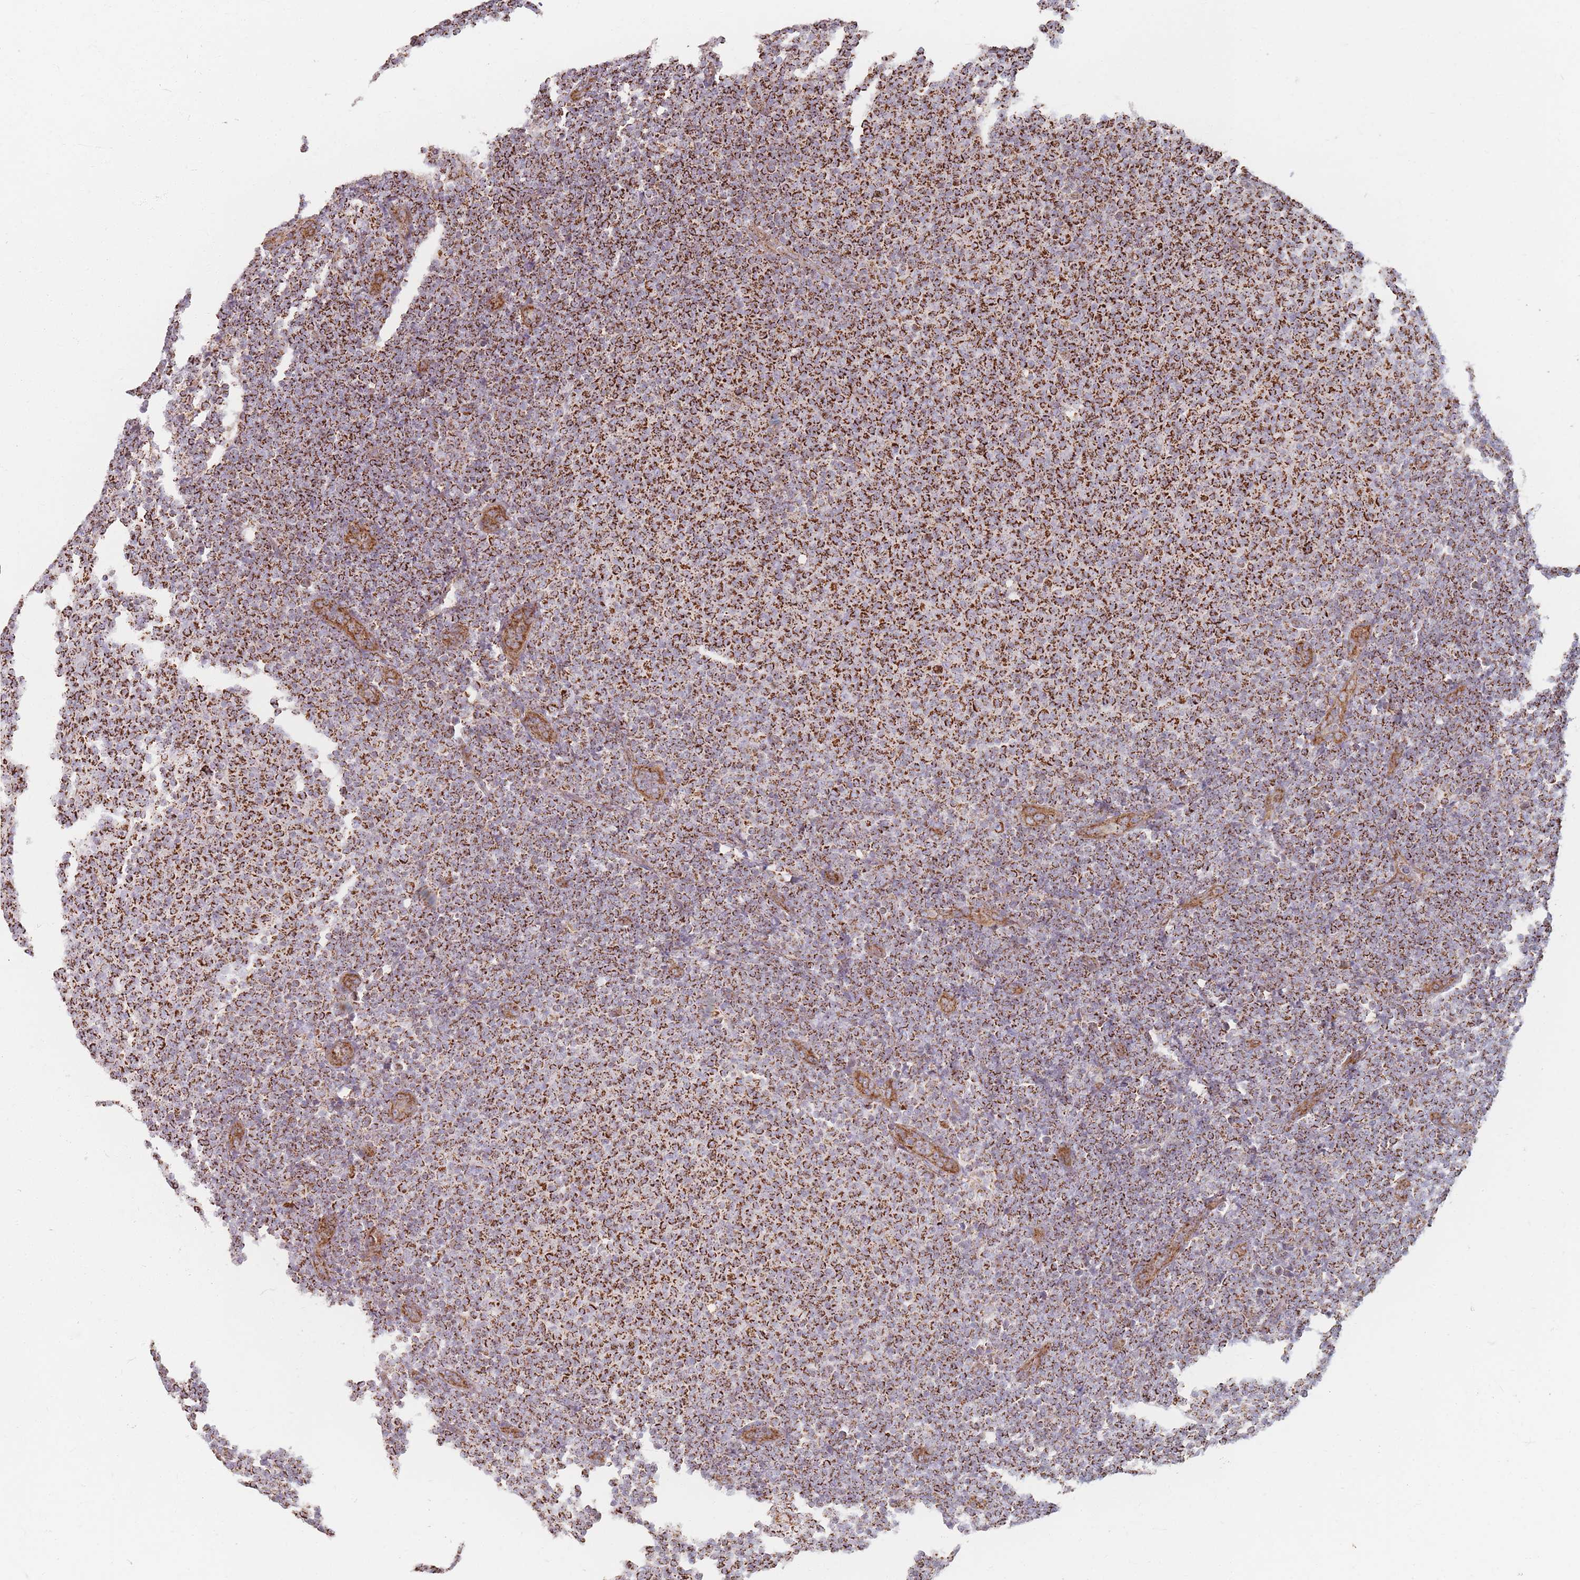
{"staining": {"intensity": "strong", "quantity": ">75%", "location": "cytoplasmic/membranous"}, "tissue": "lymphoma", "cell_type": "Tumor cells", "image_type": "cancer", "snomed": [{"axis": "morphology", "description": "Malignant lymphoma, non-Hodgkin's type, Low grade"}, {"axis": "topography", "description": "Lymph node"}], "caption": "A high-resolution histopathology image shows immunohistochemistry staining of lymphoma, which exhibits strong cytoplasmic/membranous staining in approximately >75% of tumor cells. Nuclei are stained in blue.", "gene": "ESRP2", "patient": {"sex": "male", "age": 66}}